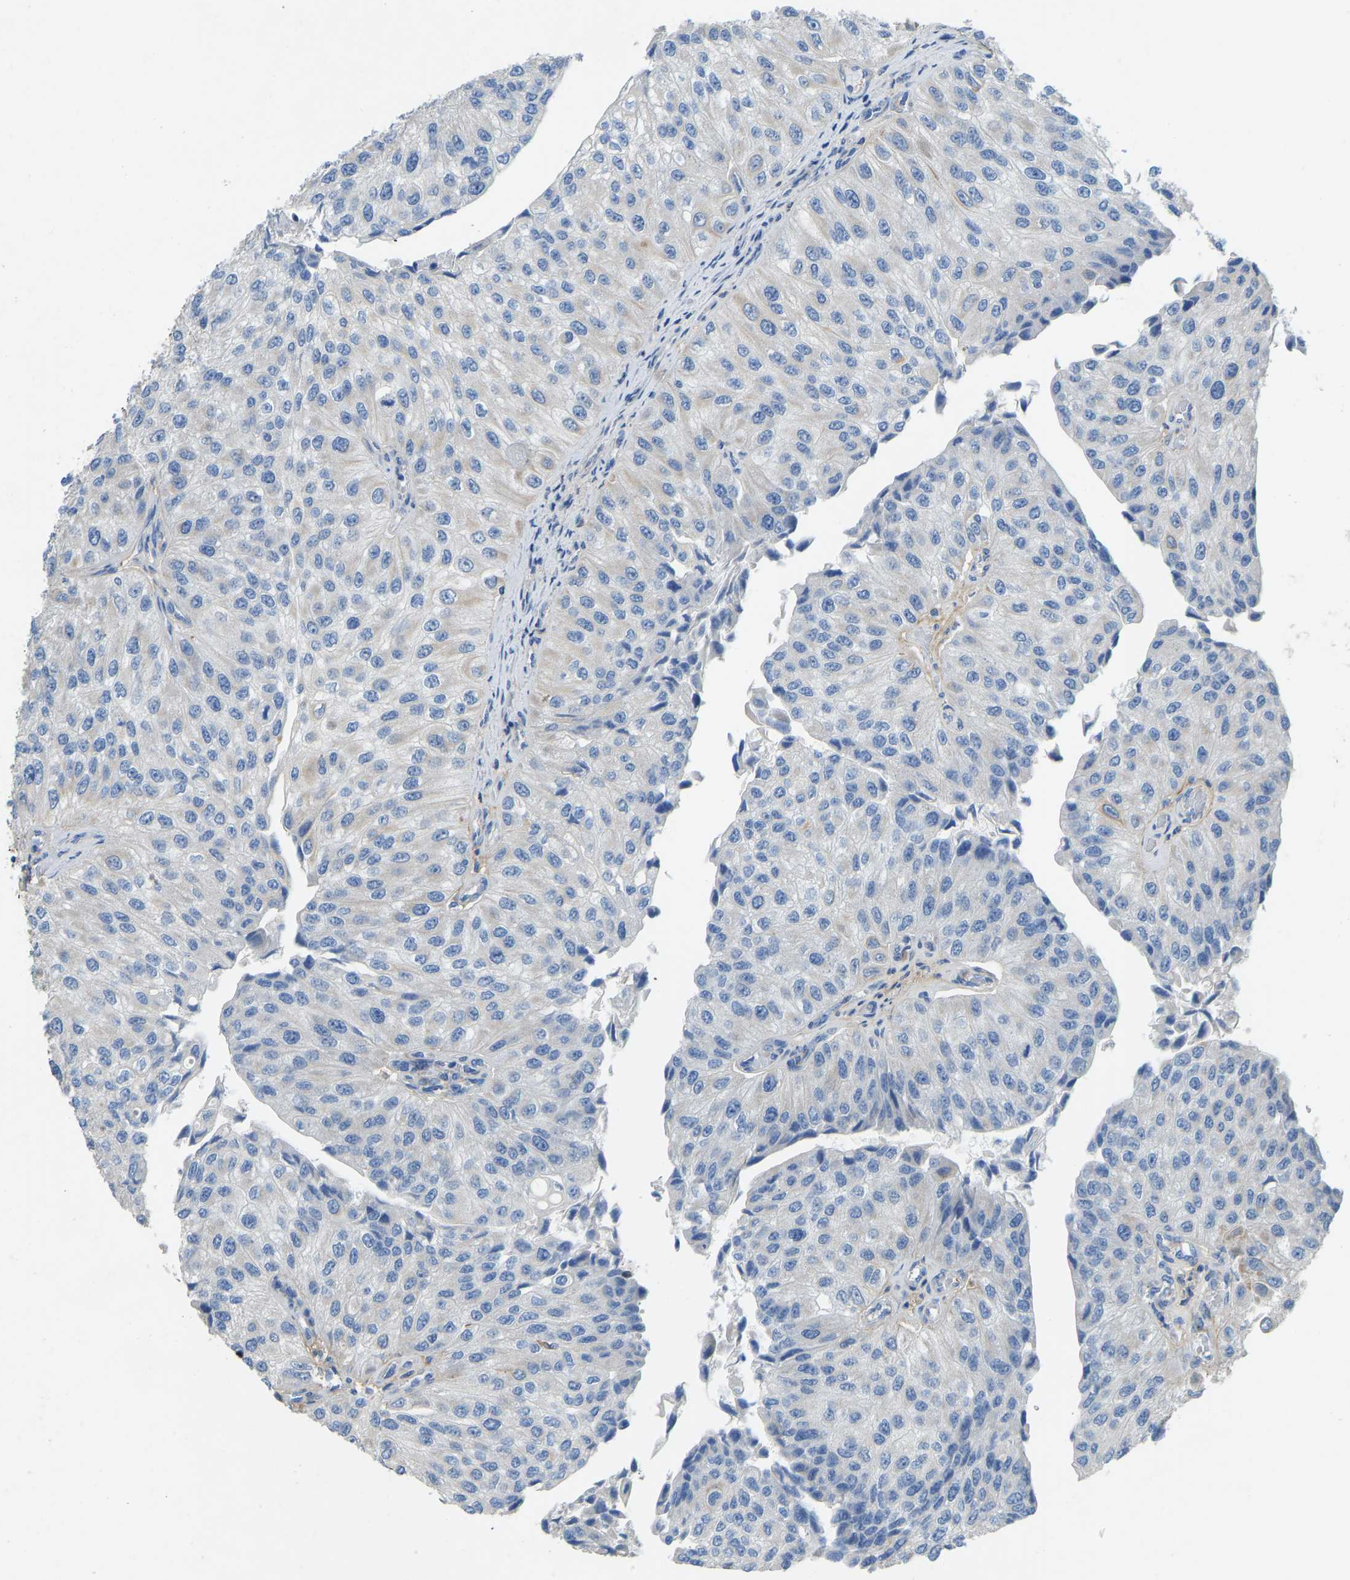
{"staining": {"intensity": "negative", "quantity": "none", "location": "none"}, "tissue": "urothelial cancer", "cell_type": "Tumor cells", "image_type": "cancer", "snomed": [{"axis": "morphology", "description": "Urothelial carcinoma, High grade"}, {"axis": "topography", "description": "Kidney"}, {"axis": "topography", "description": "Urinary bladder"}], "caption": "IHC photomicrograph of neoplastic tissue: human urothelial cancer stained with DAB exhibits no significant protein positivity in tumor cells.", "gene": "TECTA", "patient": {"sex": "male", "age": 77}}